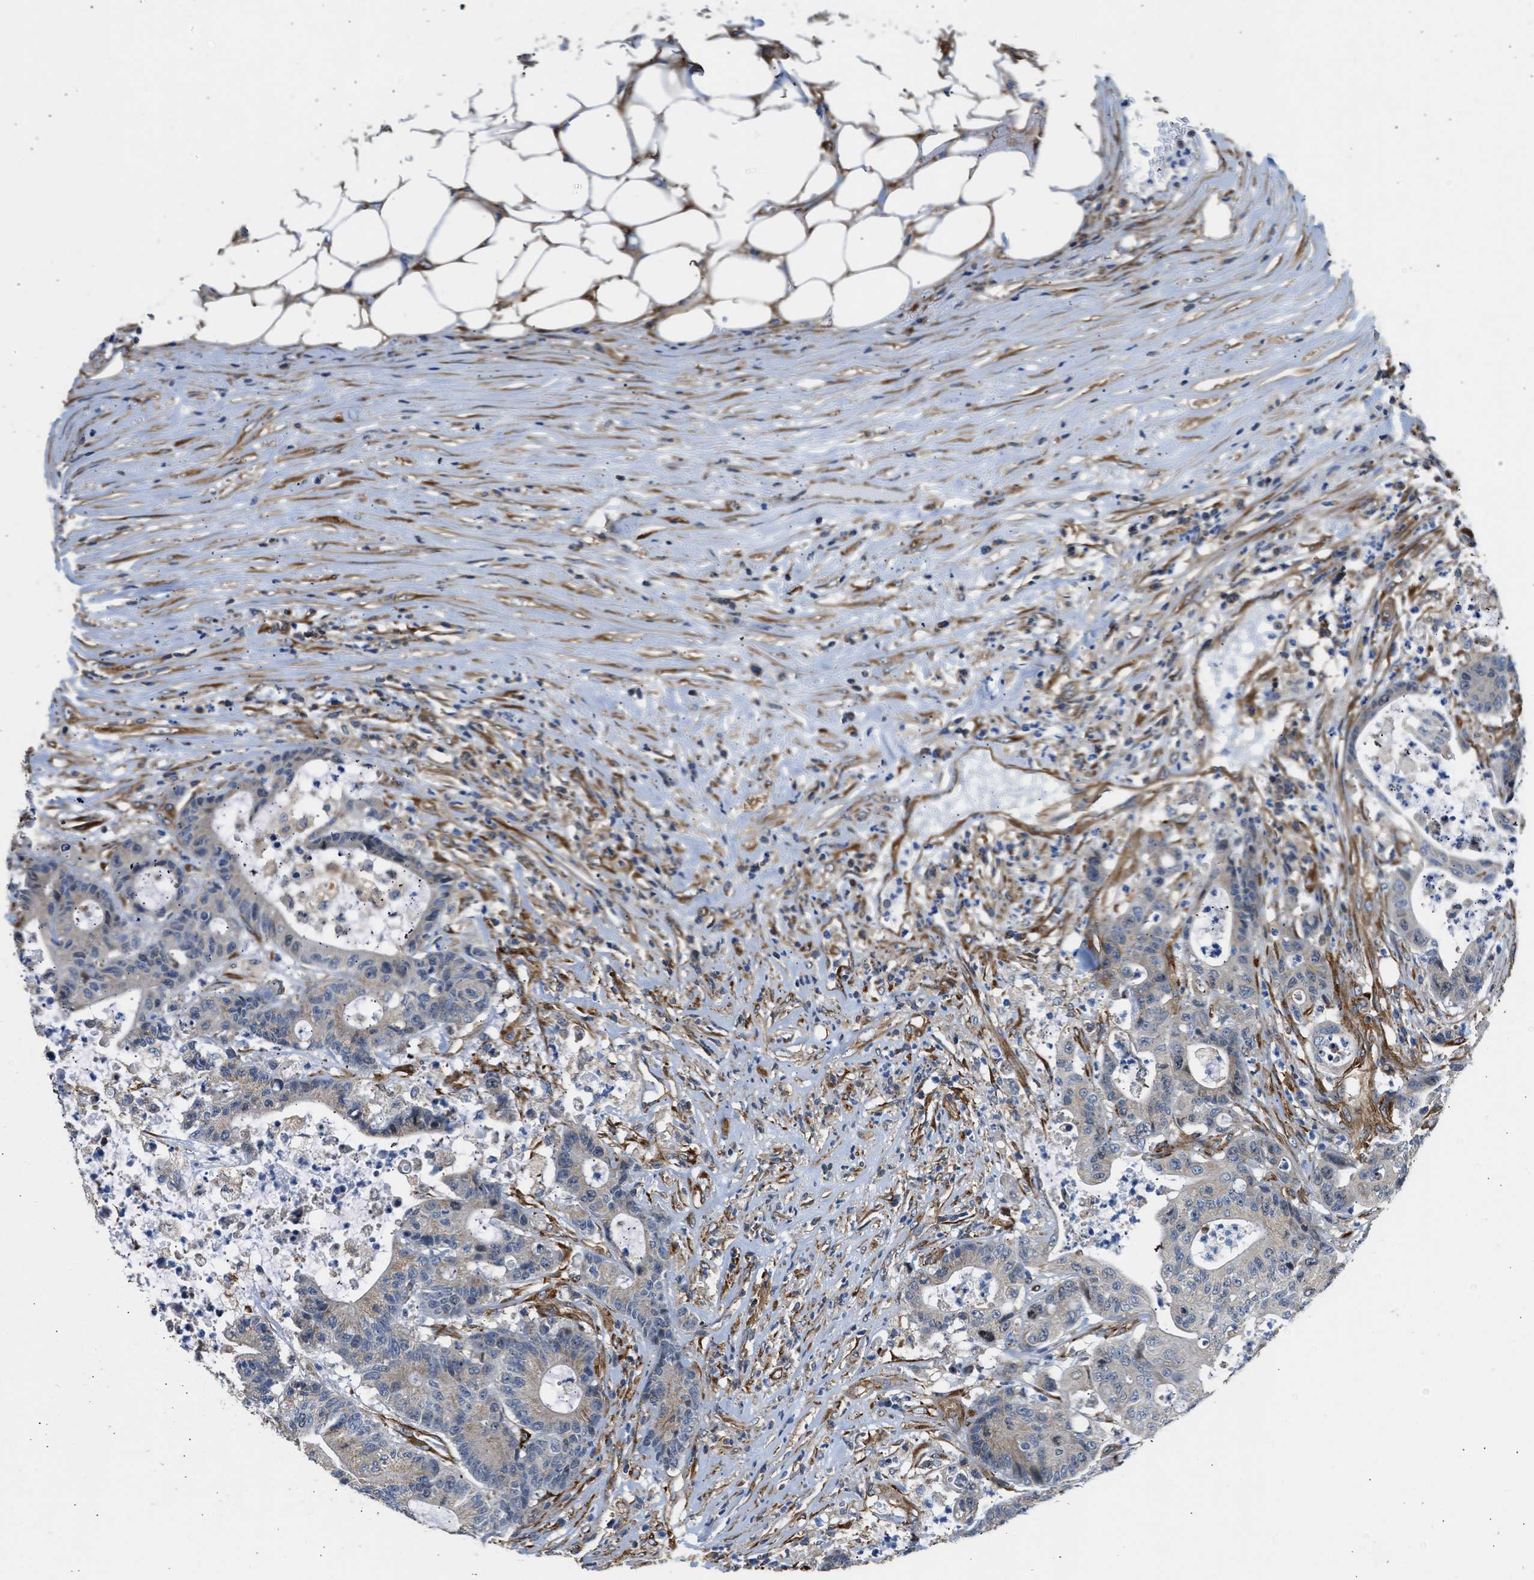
{"staining": {"intensity": "negative", "quantity": "none", "location": "none"}, "tissue": "colorectal cancer", "cell_type": "Tumor cells", "image_type": "cancer", "snomed": [{"axis": "morphology", "description": "Adenocarcinoma, NOS"}, {"axis": "topography", "description": "Colon"}], "caption": "Colorectal cancer was stained to show a protein in brown. There is no significant positivity in tumor cells.", "gene": "SEPTIN2", "patient": {"sex": "female", "age": 84}}